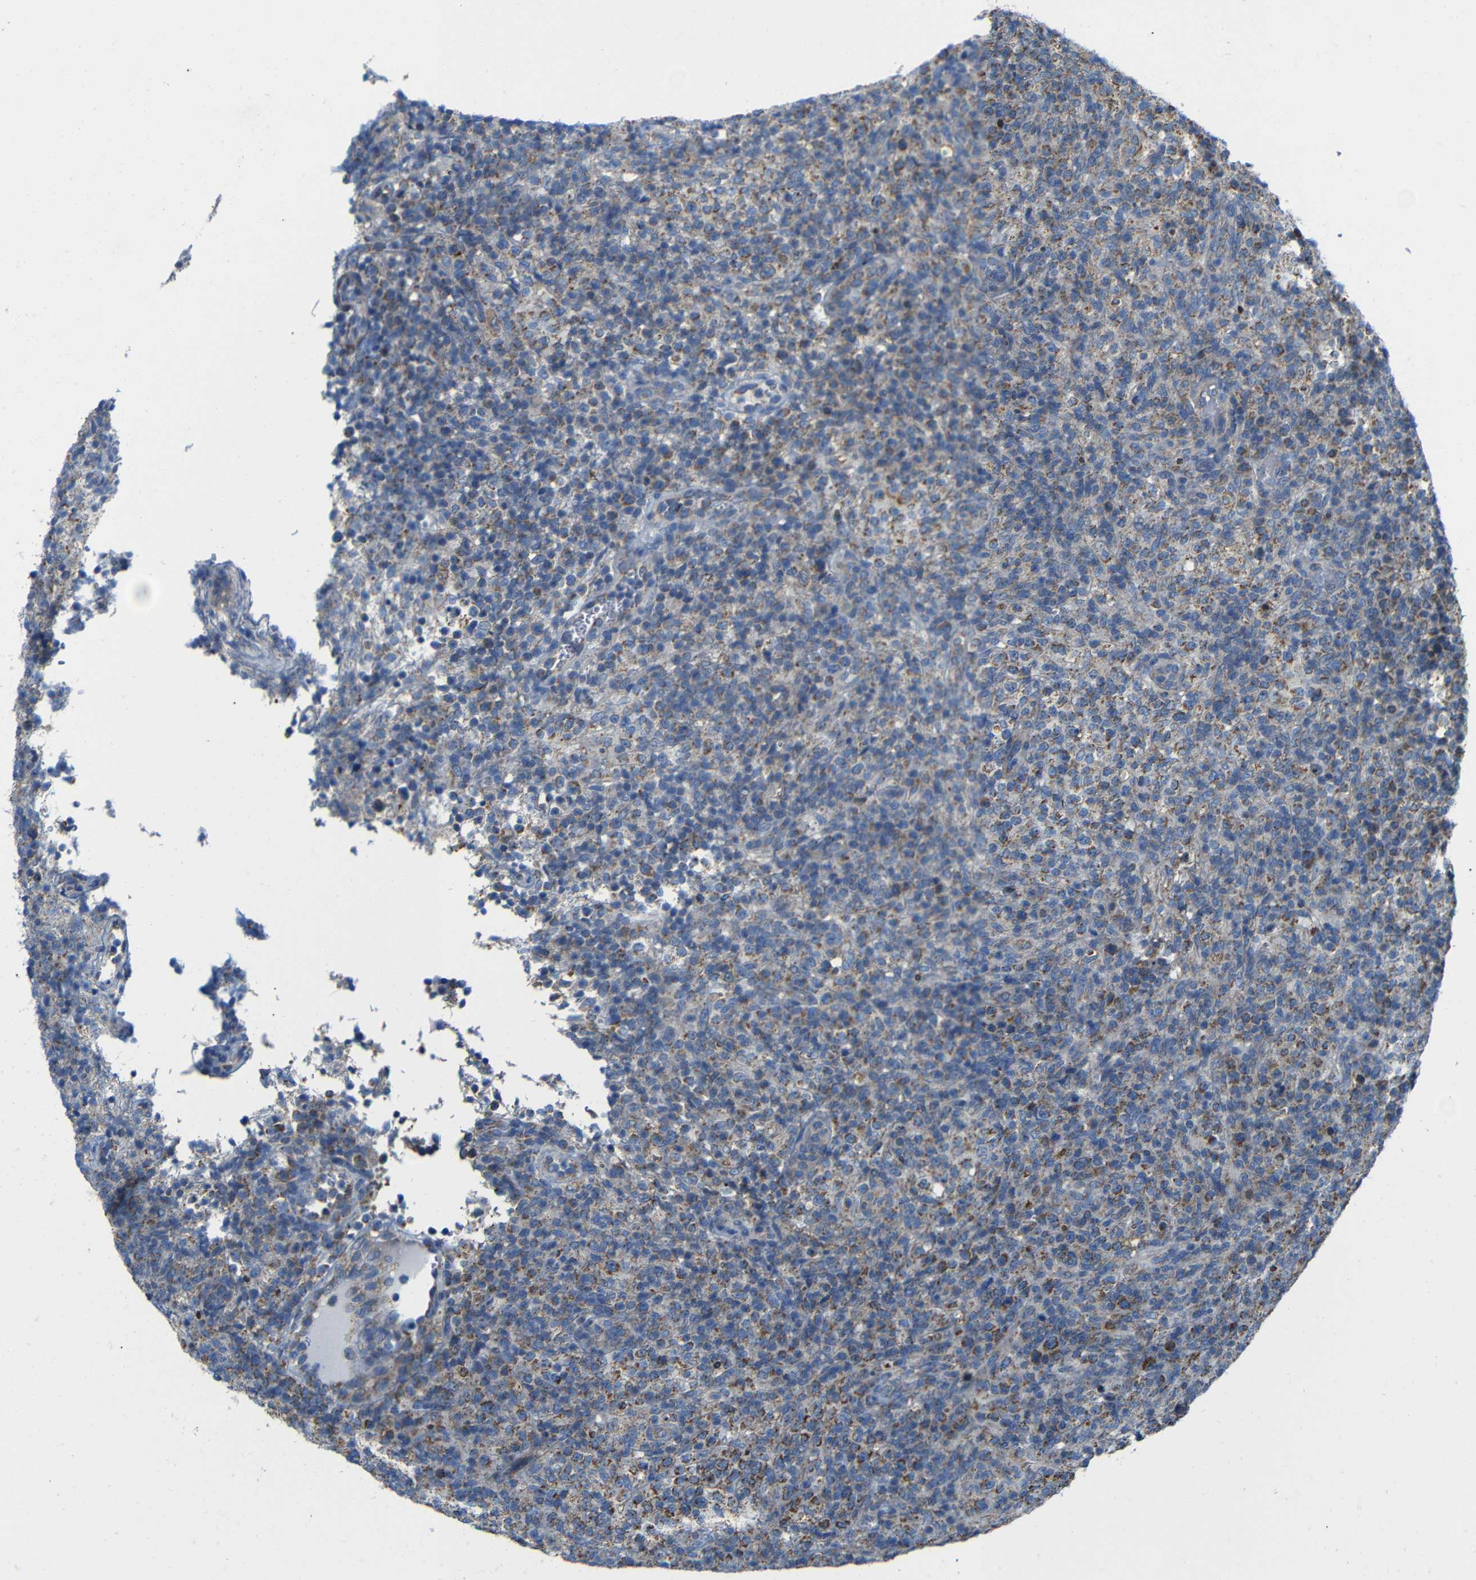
{"staining": {"intensity": "moderate", "quantity": ">75%", "location": "cytoplasmic/membranous"}, "tissue": "lymphoma", "cell_type": "Tumor cells", "image_type": "cancer", "snomed": [{"axis": "morphology", "description": "Malignant lymphoma, non-Hodgkin's type, High grade"}, {"axis": "topography", "description": "Lymph node"}], "caption": "This histopathology image exhibits lymphoma stained with immunohistochemistry to label a protein in brown. The cytoplasmic/membranous of tumor cells show moderate positivity for the protein. Nuclei are counter-stained blue.", "gene": "FAM171B", "patient": {"sex": "female", "age": 76}}